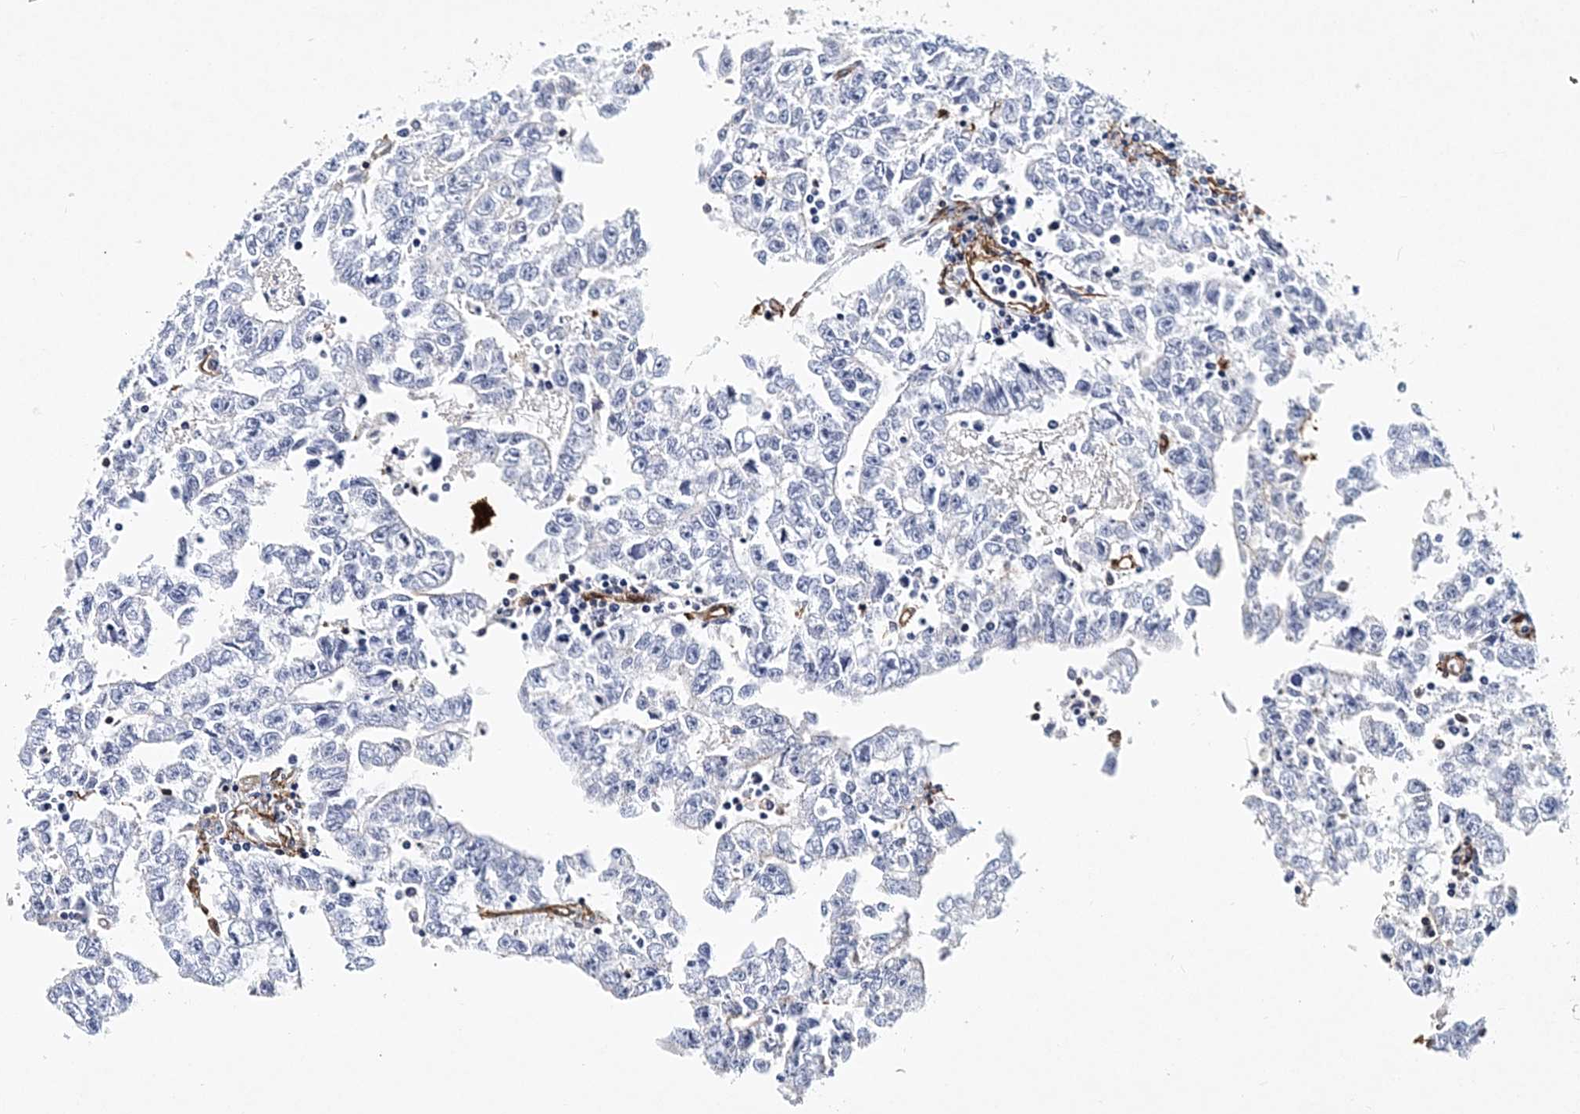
{"staining": {"intensity": "negative", "quantity": "none", "location": "none"}, "tissue": "testis cancer", "cell_type": "Tumor cells", "image_type": "cancer", "snomed": [{"axis": "morphology", "description": "Carcinoma, Embryonal, NOS"}, {"axis": "topography", "description": "Testis"}], "caption": "DAB immunohistochemical staining of testis embryonal carcinoma reveals no significant staining in tumor cells. (Stains: DAB immunohistochemistry with hematoxylin counter stain, Microscopy: brightfield microscopy at high magnification).", "gene": "ITGA2B", "patient": {"sex": "male", "age": 25}}